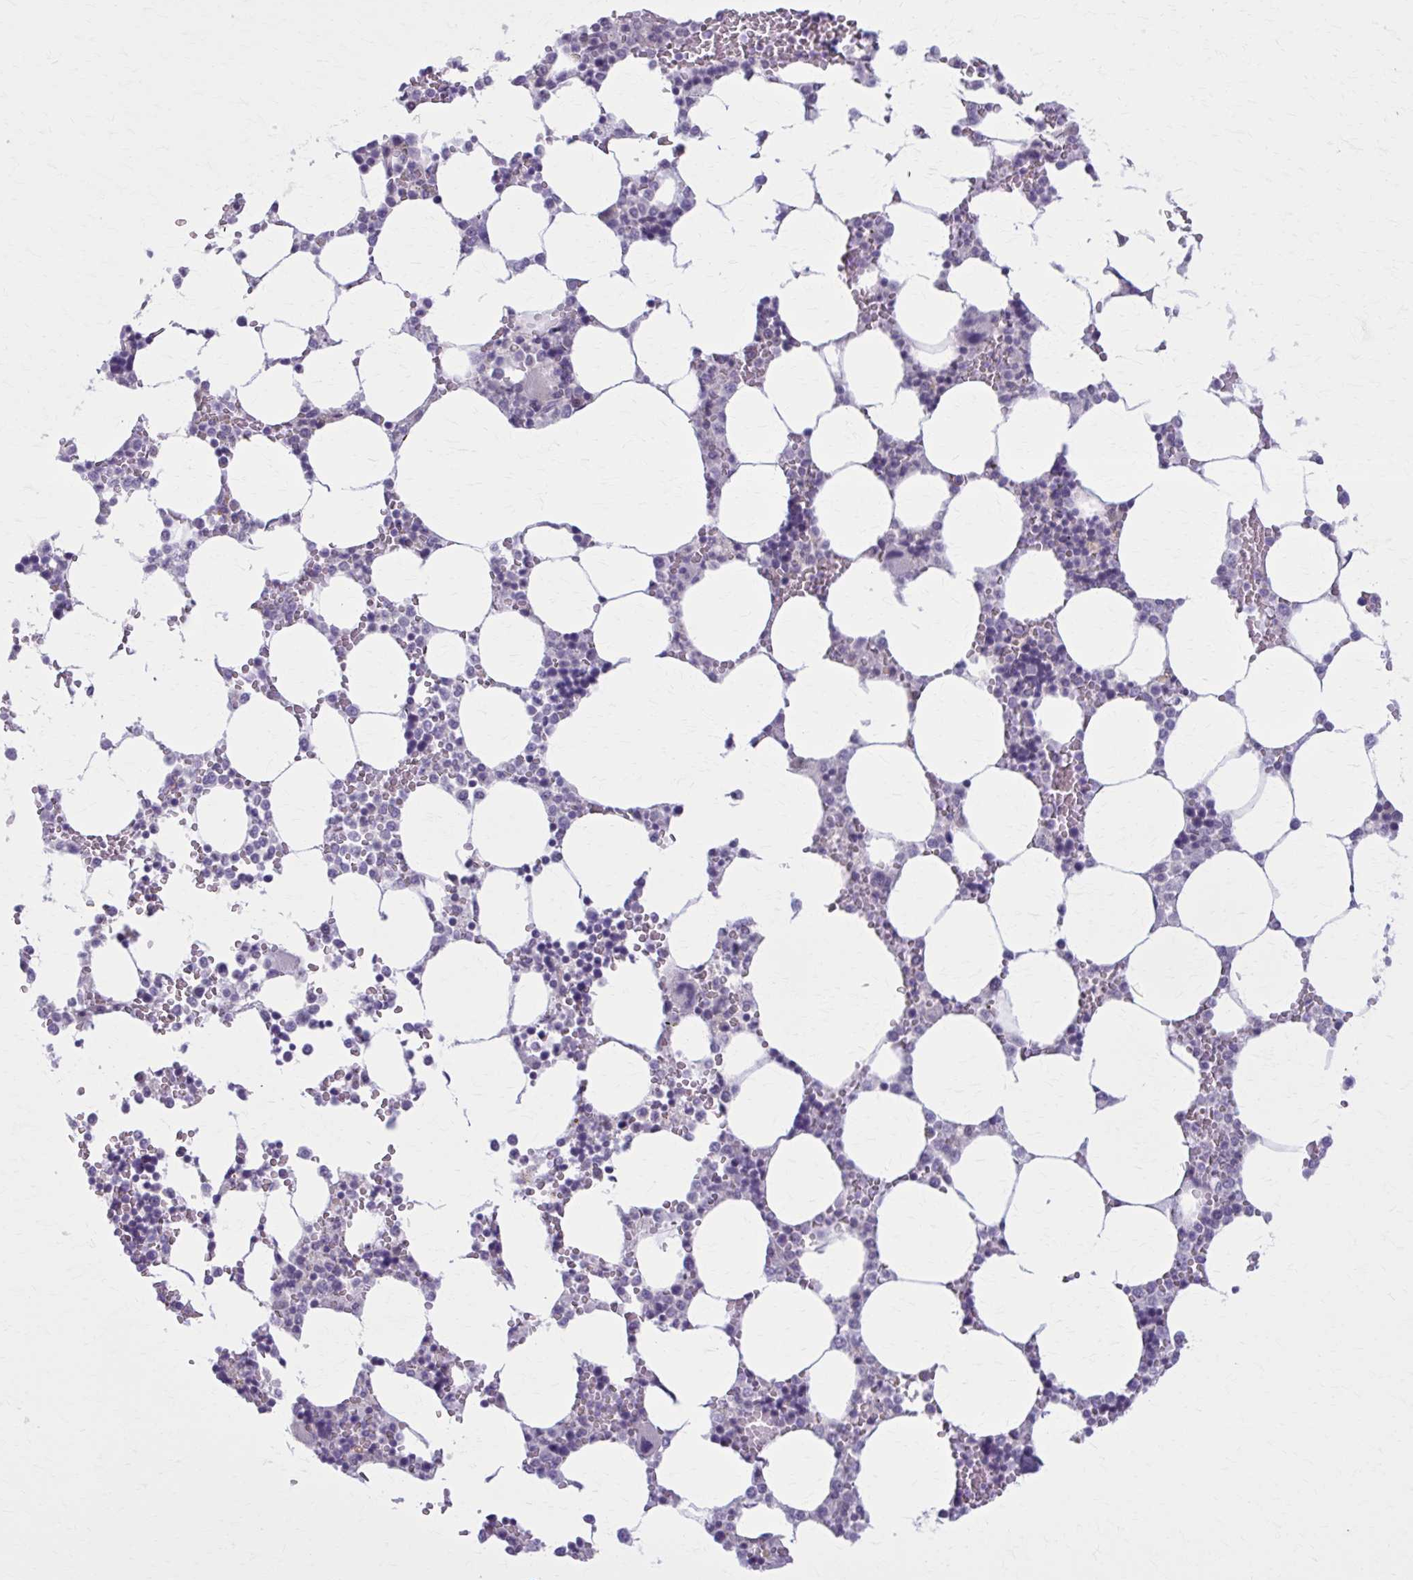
{"staining": {"intensity": "negative", "quantity": "none", "location": "none"}, "tissue": "bone marrow", "cell_type": "Hematopoietic cells", "image_type": "normal", "snomed": [{"axis": "morphology", "description": "Normal tissue, NOS"}, {"axis": "topography", "description": "Bone marrow"}], "caption": "An immunohistochemistry (IHC) micrograph of benign bone marrow is shown. There is no staining in hematopoietic cells of bone marrow. (DAB immunohistochemistry (IHC) with hematoxylin counter stain).", "gene": "NUMBL", "patient": {"sex": "male", "age": 64}}